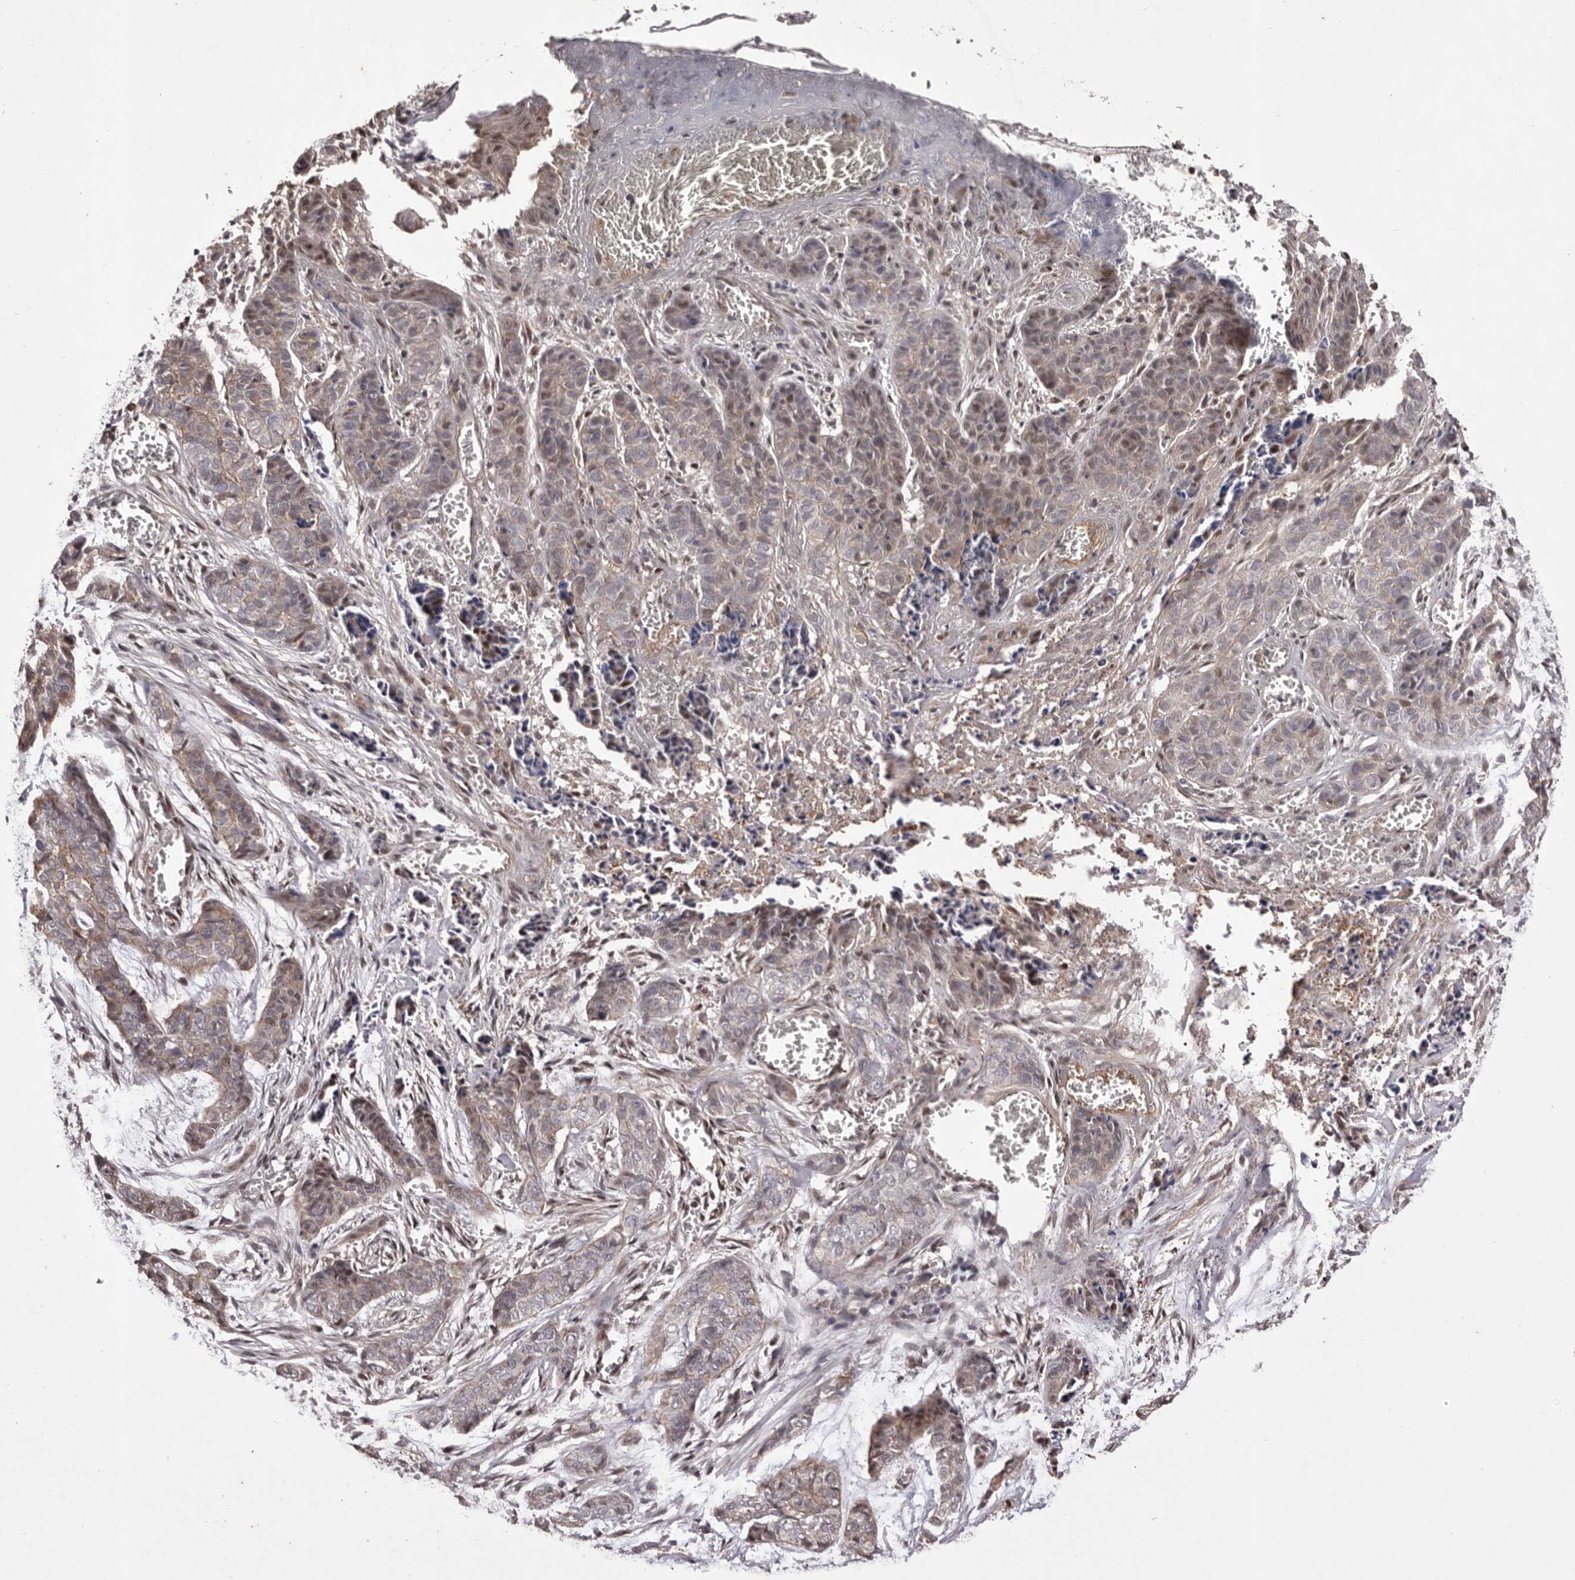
{"staining": {"intensity": "weak", "quantity": "25%-75%", "location": "cytoplasmic/membranous,nuclear"}, "tissue": "skin cancer", "cell_type": "Tumor cells", "image_type": "cancer", "snomed": [{"axis": "morphology", "description": "Basal cell carcinoma"}, {"axis": "topography", "description": "Skin"}], "caption": "High-magnification brightfield microscopy of basal cell carcinoma (skin) stained with DAB (3,3'-diaminobenzidine) (brown) and counterstained with hematoxylin (blue). tumor cells exhibit weak cytoplasmic/membranous and nuclear staining is present in approximately25%-75% of cells.", "gene": "FBXO5", "patient": {"sex": "female", "age": 64}}